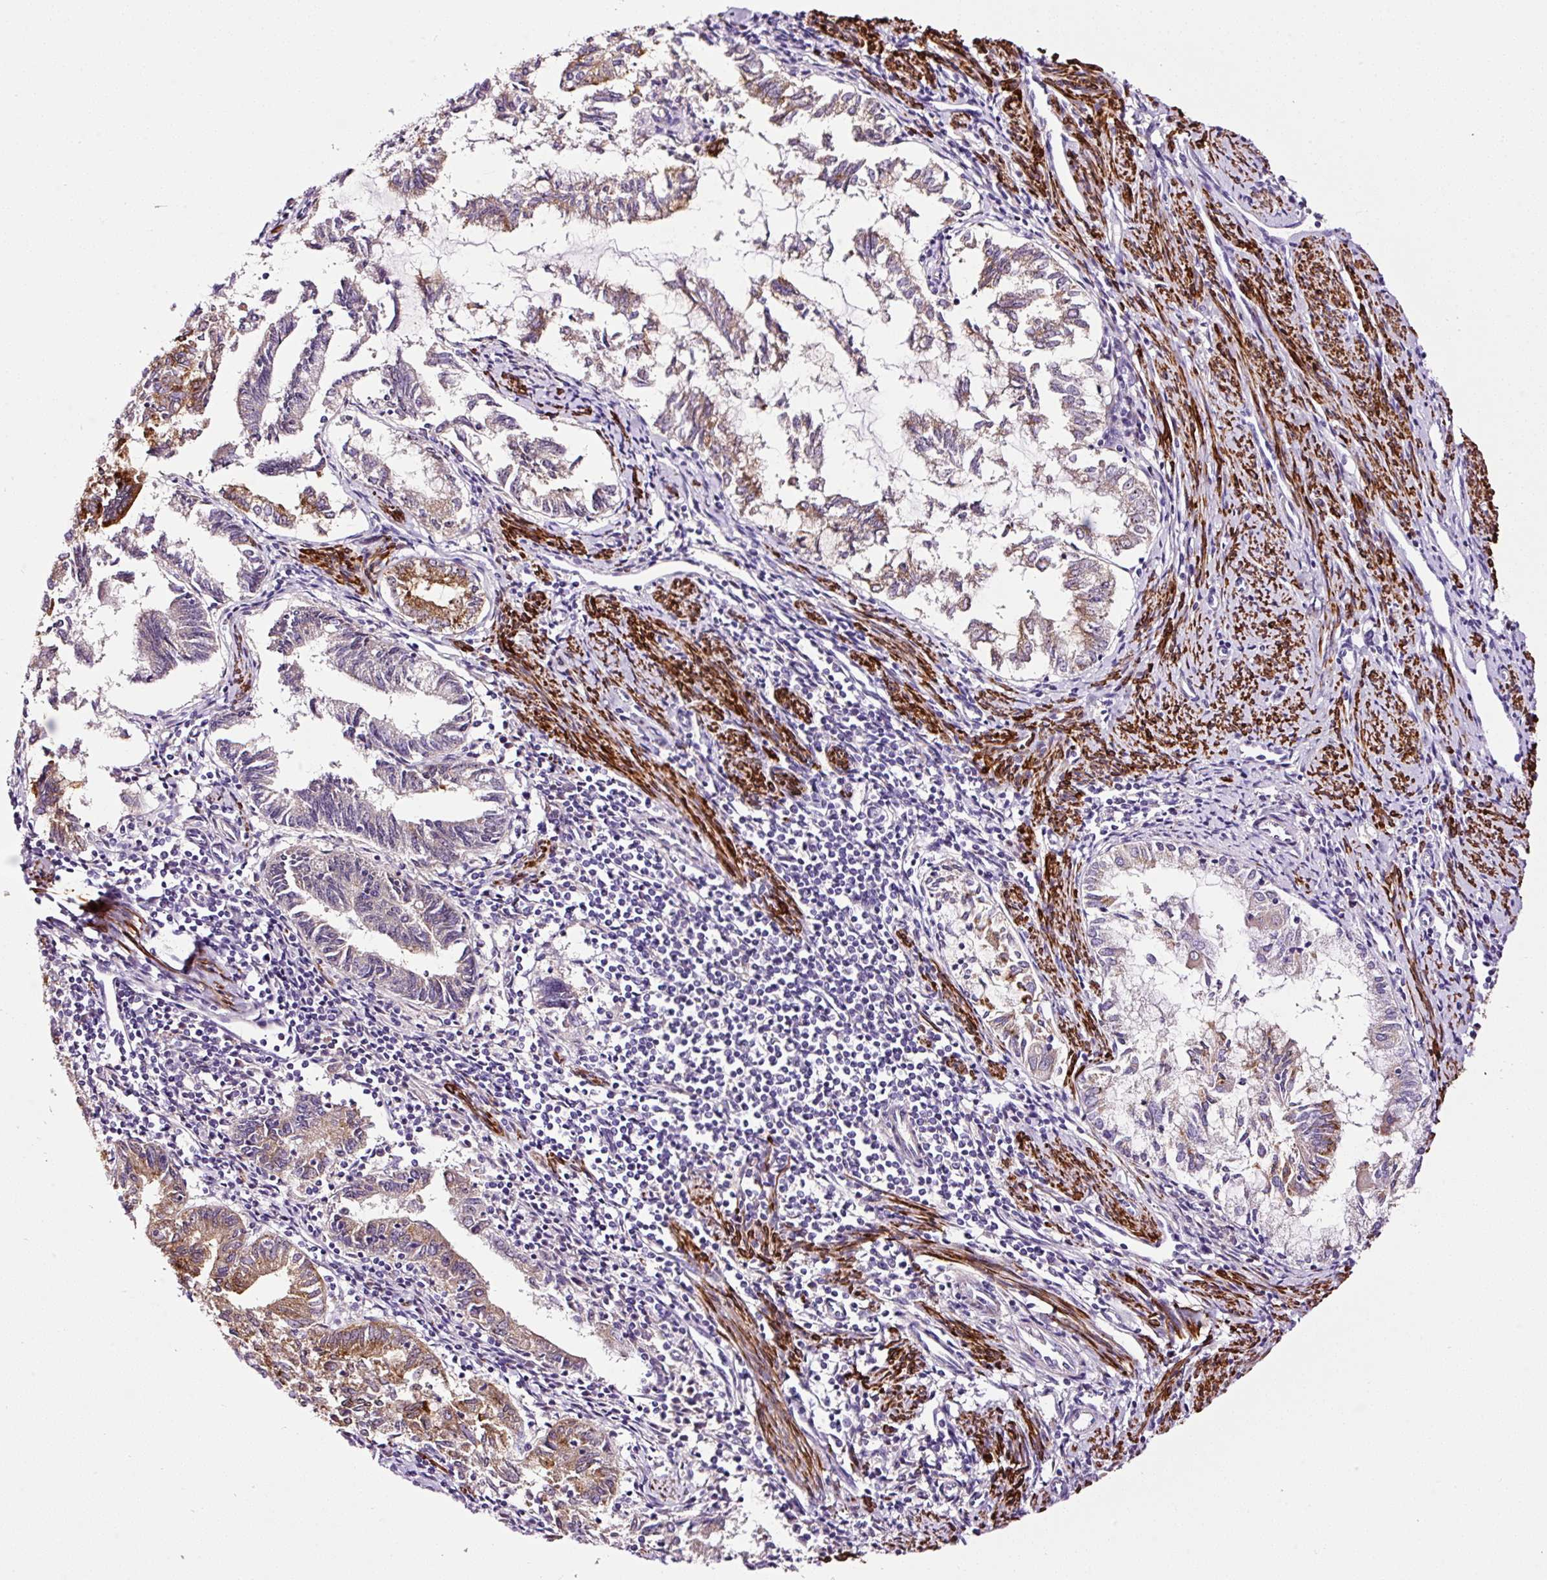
{"staining": {"intensity": "moderate", "quantity": "25%-75%", "location": "cytoplasmic/membranous"}, "tissue": "endometrial cancer", "cell_type": "Tumor cells", "image_type": "cancer", "snomed": [{"axis": "morphology", "description": "Adenocarcinoma, NOS"}, {"axis": "topography", "description": "Endometrium"}], "caption": "The histopathology image shows immunohistochemical staining of adenocarcinoma (endometrial). There is moderate cytoplasmic/membranous staining is present in approximately 25%-75% of tumor cells. The staining was performed using DAB (3,3'-diaminobenzidine) to visualize the protein expression in brown, while the nuclei were stained in blue with hematoxylin (Magnification: 20x).", "gene": "PAM", "patient": {"sex": "female", "age": 79}}